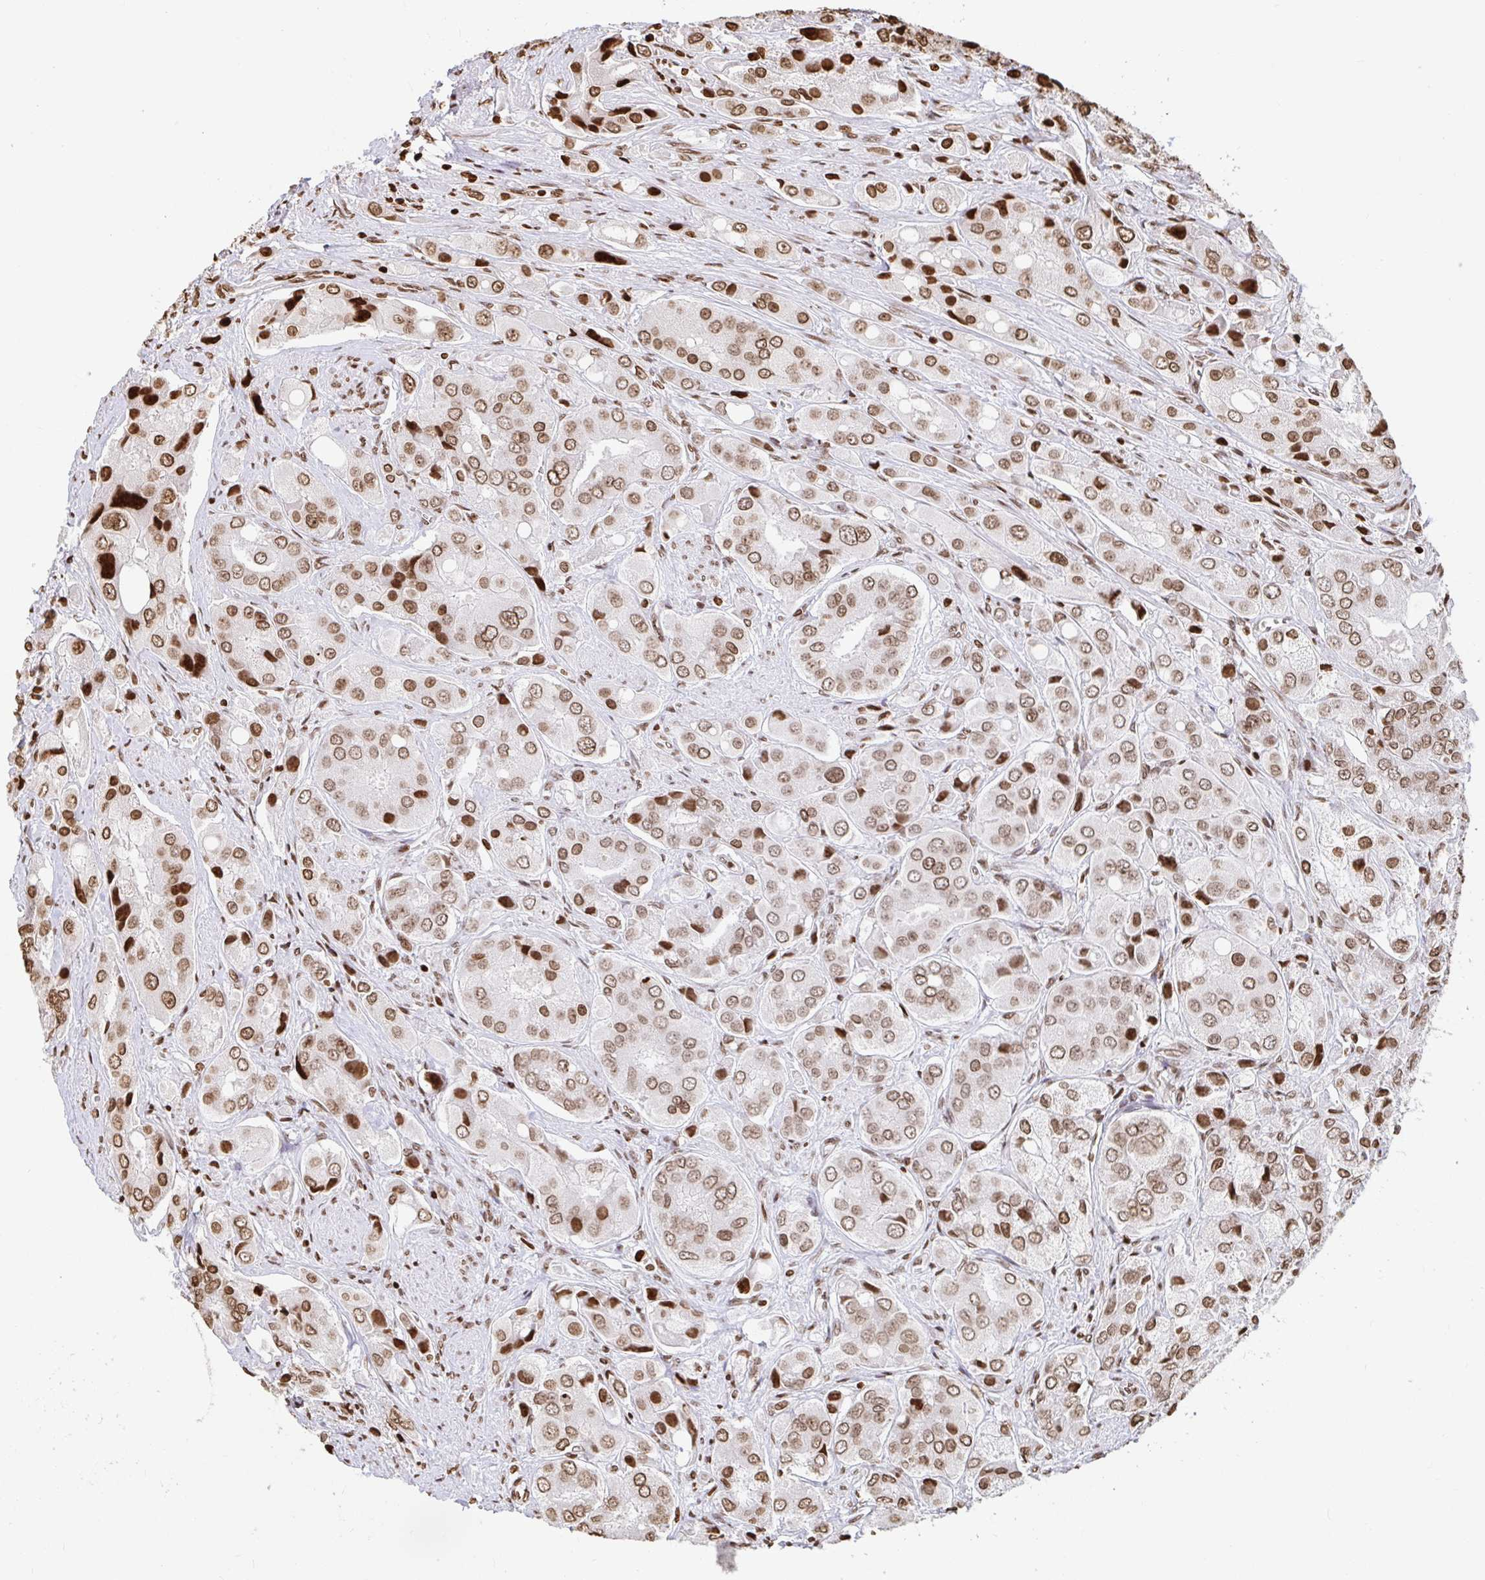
{"staining": {"intensity": "moderate", "quantity": ">75%", "location": "nuclear"}, "tissue": "prostate cancer", "cell_type": "Tumor cells", "image_type": "cancer", "snomed": [{"axis": "morphology", "description": "Adenocarcinoma, Low grade"}, {"axis": "topography", "description": "Prostate"}], "caption": "Brown immunohistochemical staining in prostate cancer reveals moderate nuclear positivity in approximately >75% of tumor cells.", "gene": "H2BC5", "patient": {"sex": "male", "age": 69}}